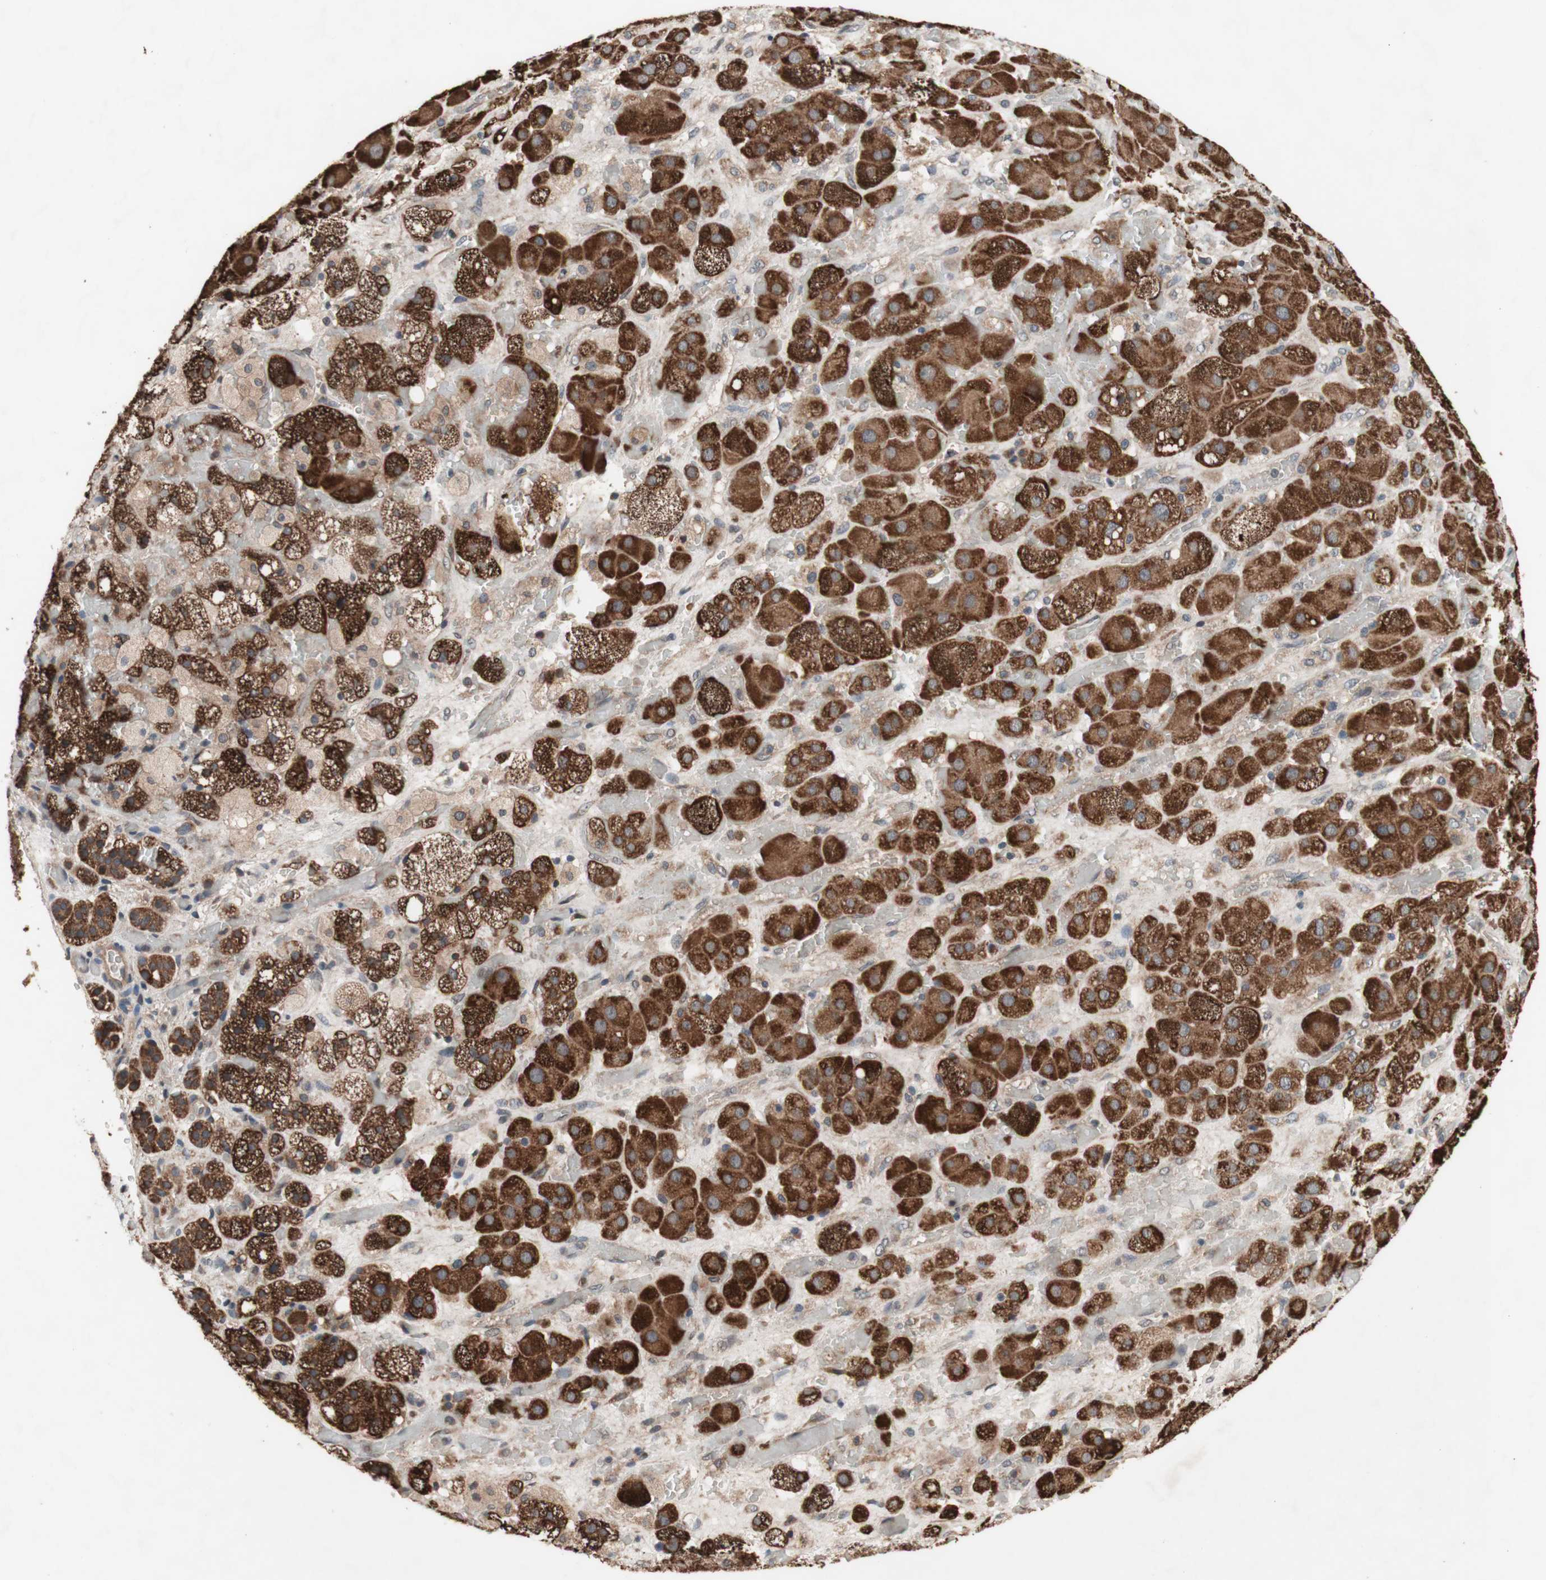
{"staining": {"intensity": "strong", "quantity": ">75%", "location": "cytoplasmic/membranous"}, "tissue": "adrenal gland", "cell_type": "Glandular cells", "image_type": "normal", "snomed": [{"axis": "morphology", "description": "Normal tissue, NOS"}, {"axis": "topography", "description": "Adrenal gland"}], "caption": "A high-resolution histopathology image shows IHC staining of normal adrenal gland, which displays strong cytoplasmic/membranous staining in about >75% of glandular cells. The staining is performed using DAB brown chromogen to label protein expression. The nuclei are counter-stained blue using hematoxylin.", "gene": "DDOST", "patient": {"sex": "female", "age": 47}}